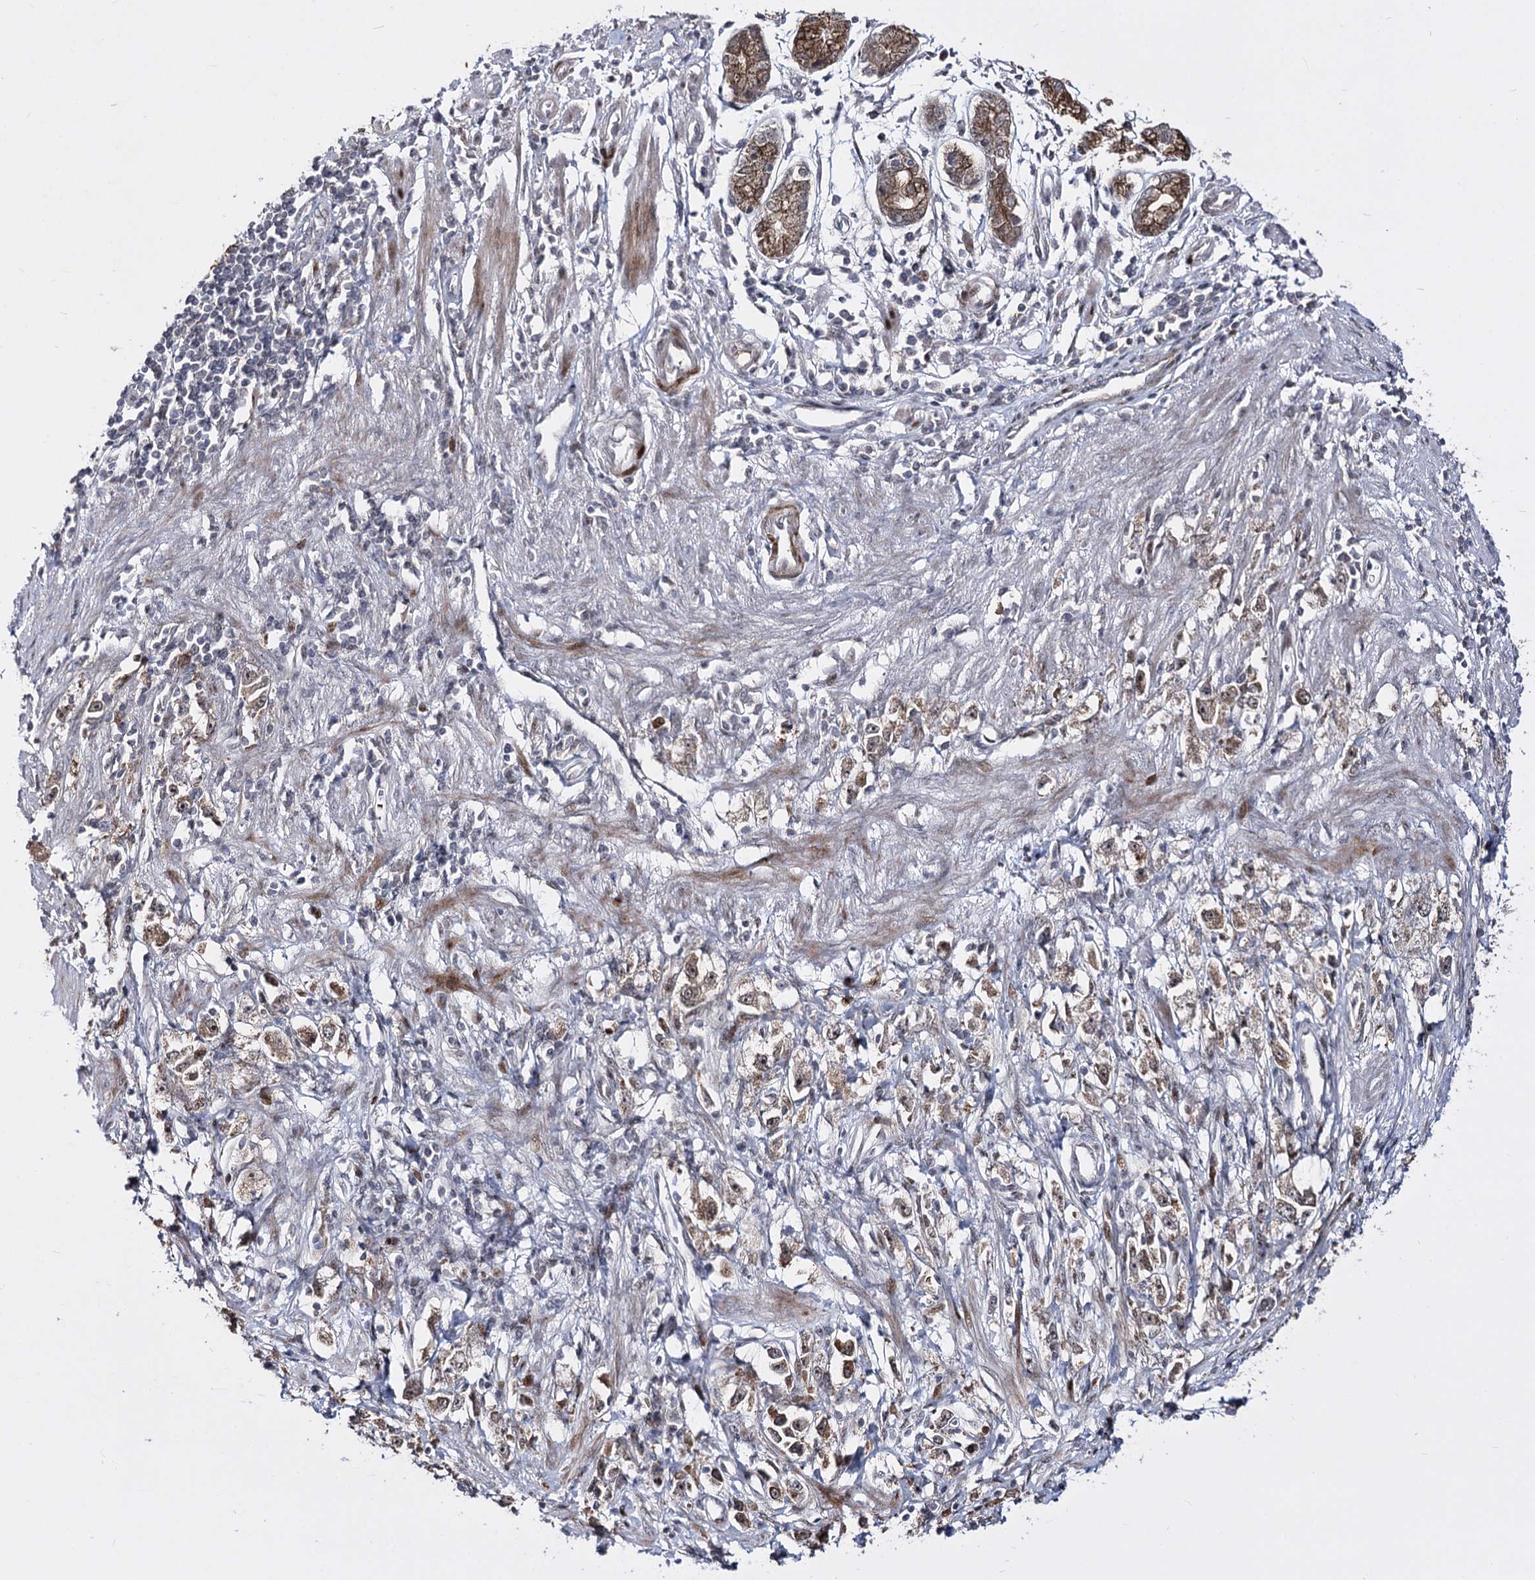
{"staining": {"intensity": "weak", "quantity": ">75%", "location": "cytoplasmic/membranous,nuclear"}, "tissue": "stomach cancer", "cell_type": "Tumor cells", "image_type": "cancer", "snomed": [{"axis": "morphology", "description": "Adenocarcinoma, NOS"}, {"axis": "topography", "description": "Stomach"}], "caption": "Protein staining of stomach cancer (adenocarcinoma) tissue shows weak cytoplasmic/membranous and nuclear staining in approximately >75% of tumor cells.", "gene": "STOX1", "patient": {"sex": "female", "age": 59}}